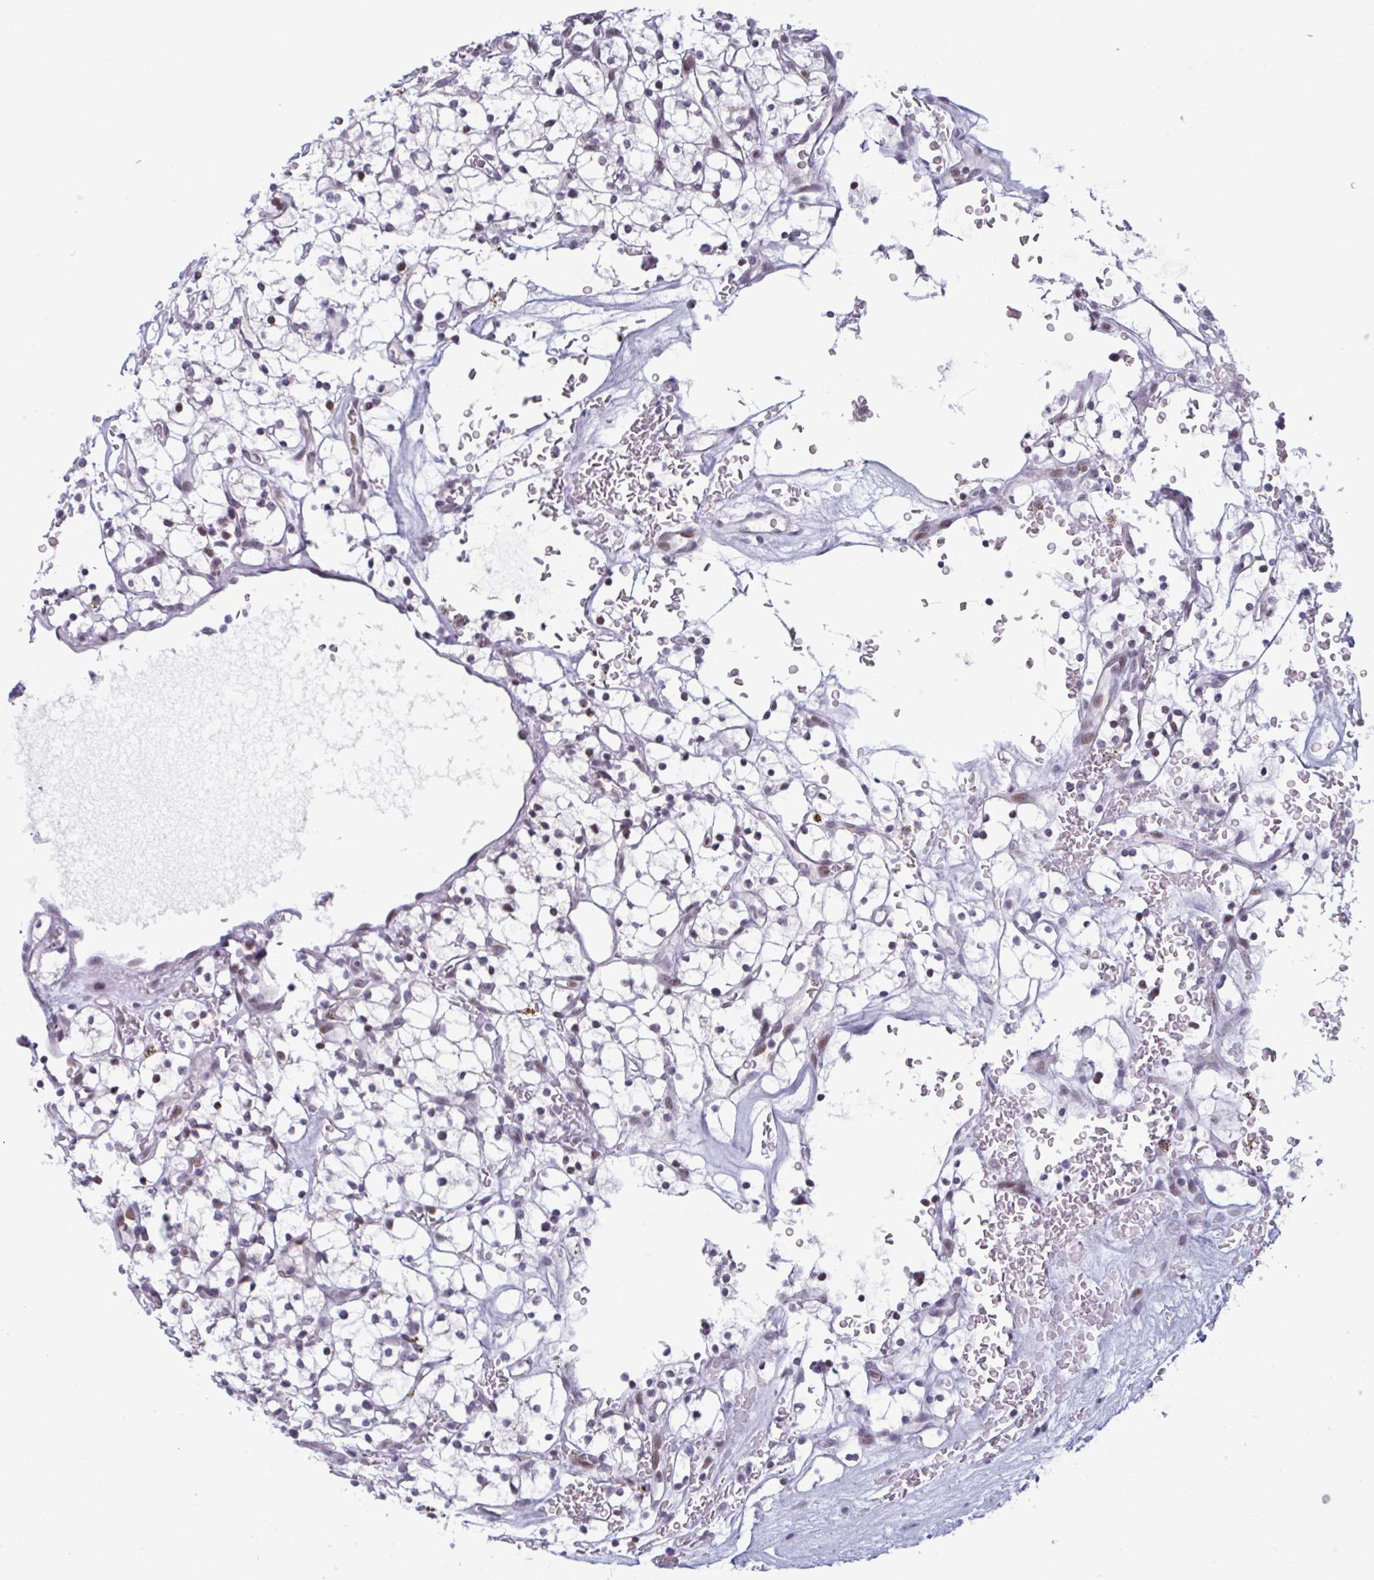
{"staining": {"intensity": "moderate", "quantity": "25%-75%", "location": "nuclear"}, "tissue": "renal cancer", "cell_type": "Tumor cells", "image_type": "cancer", "snomed": [{"axis": "morphology", "description": "Adenocarcinoma, NOS"}, {"axis": "topography", "description": "Kidney"}], "caption": "Protein staining of adenocarcinoma (renal) tissue exhibits moderate nuclear positivity in approximately 25%-75% of tumor cells.", "gene": "HSD17B6", "patient": {"sex": "female", "age": 64}}